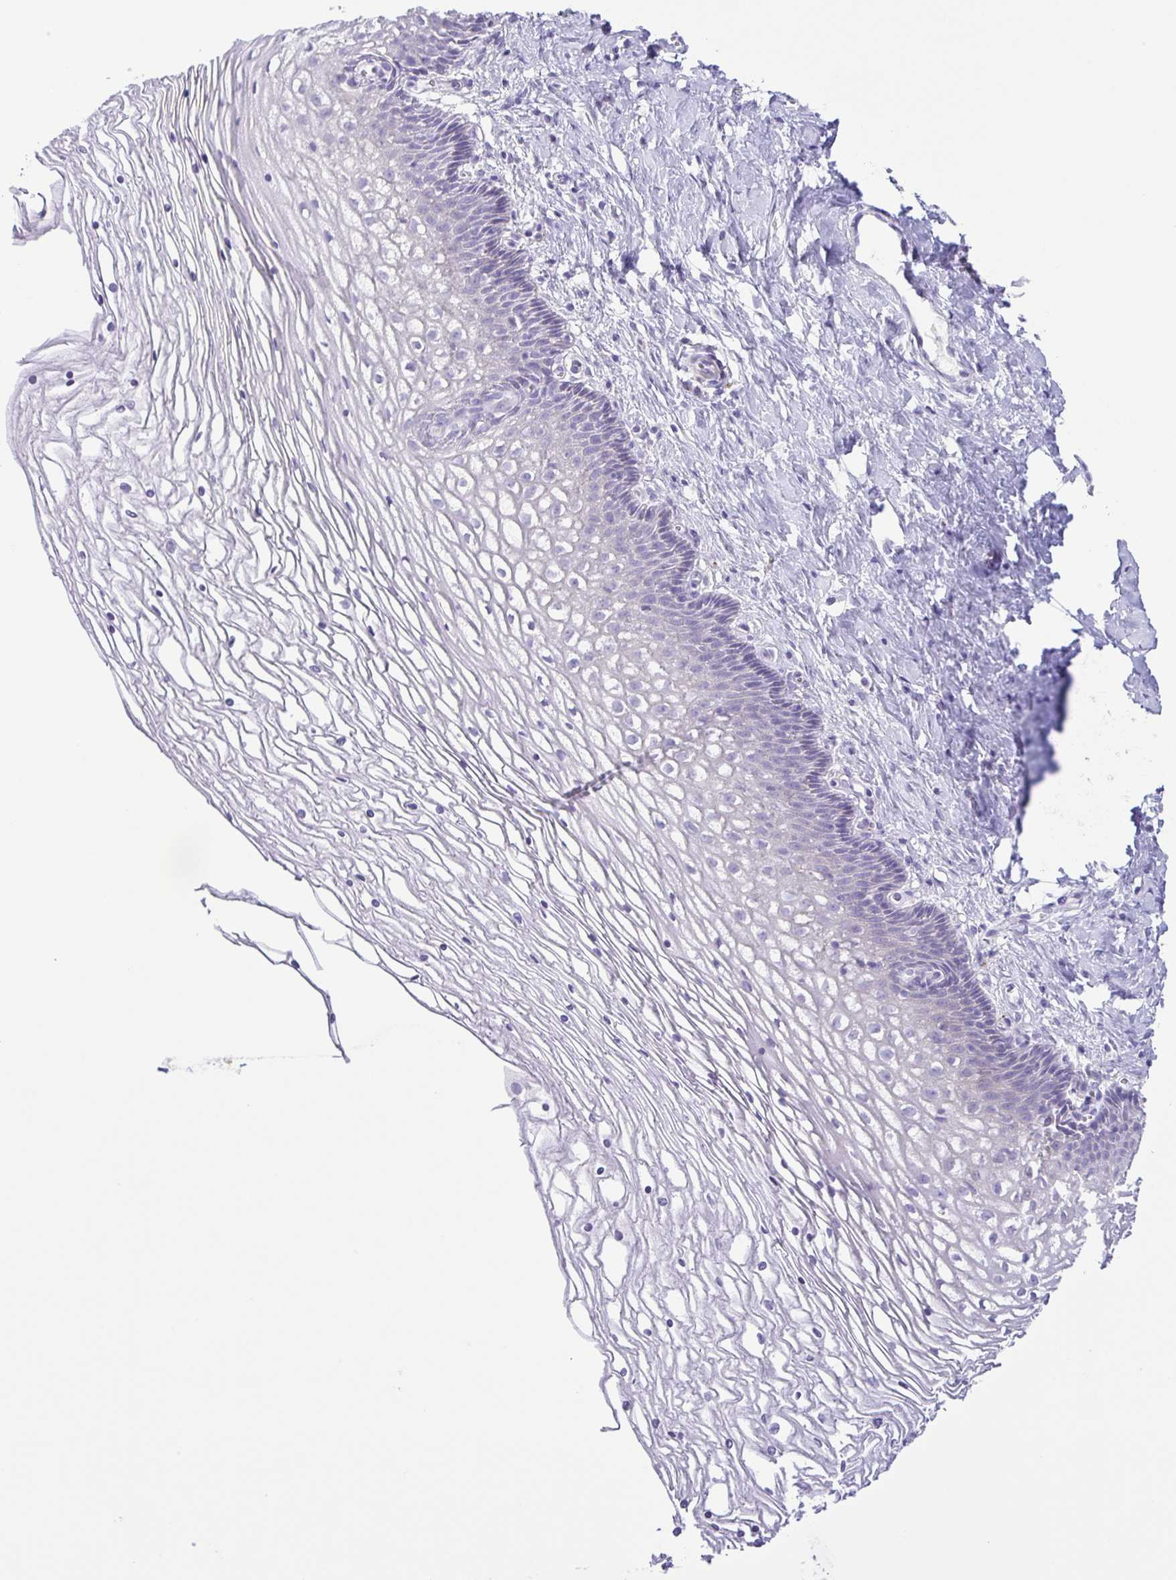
{"staining": {"intensity": "weak", "quantity": "25%-75%", "location": "cytoplasmic/membranous"}, "tissue": "cervix", "cell_type": "Glandular cells", "image_type": "normal", "snomed": [{"axis": "morphology", "description": "Normal tissue, NOS"}, {"axis": "topography", "description": "Cervix"}], "caption": "High-power microscopy captured an IHC micrograph of unremarkable cervix, revealing weak cytoplasmic/membranous staining in approximately 25%-75% of glandular cells. (DAB (3,3'-diaminobenzidine) = brown stain, brightfield microscopy at high magnification).", "gene": "ATP6V1G2", "patient": {"sex": "female", "age": 36}}